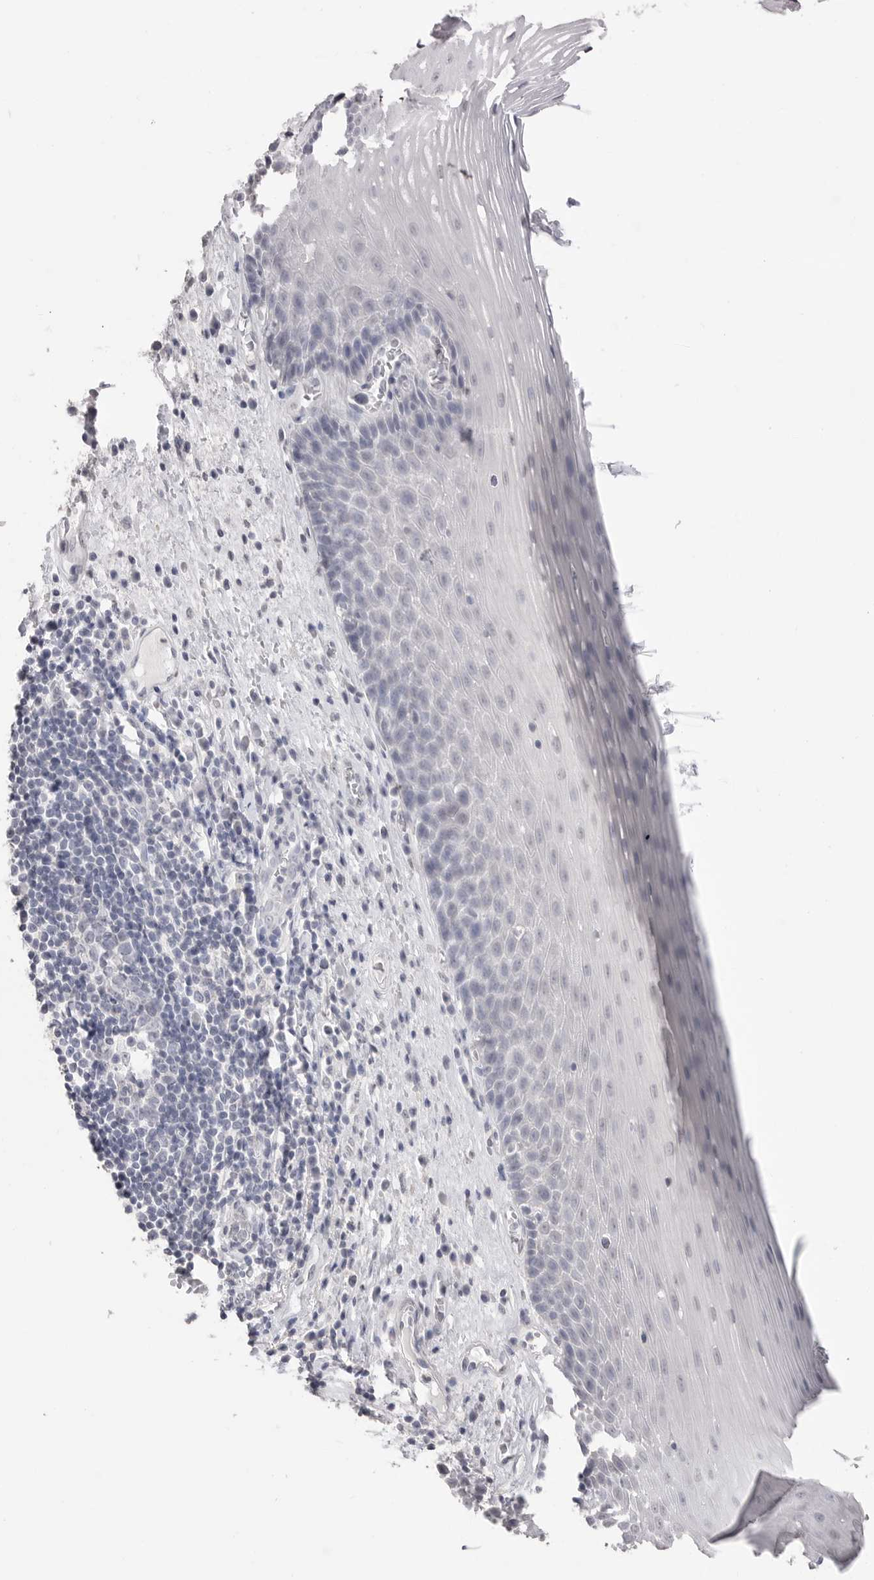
{"staining": {"intensity": "negative", "quantity": "none", "location": "none"}, "tissue": "esophagus", "cell_type": "Squamous epithelial cells", "image_type": "normal", "snomed": [{"axis": "morphology", "description": "Normal tissue, NOS"}, {"axis": "morphology", "description": "Adenocarcinoma, NOS"}, {"axis": "topography", "description": "Esophagus"}], "caption": "A micrograph of human esophagus is negative for staining in squamous epithelial cells. The staining was performed using DAB to visualize the protein expression in brown, while the nuclei were stained in blue with hematoxylin (Magnification: 20x).", "gene": "ICAM5", "patient": {"sex": "male", "age": 62}}